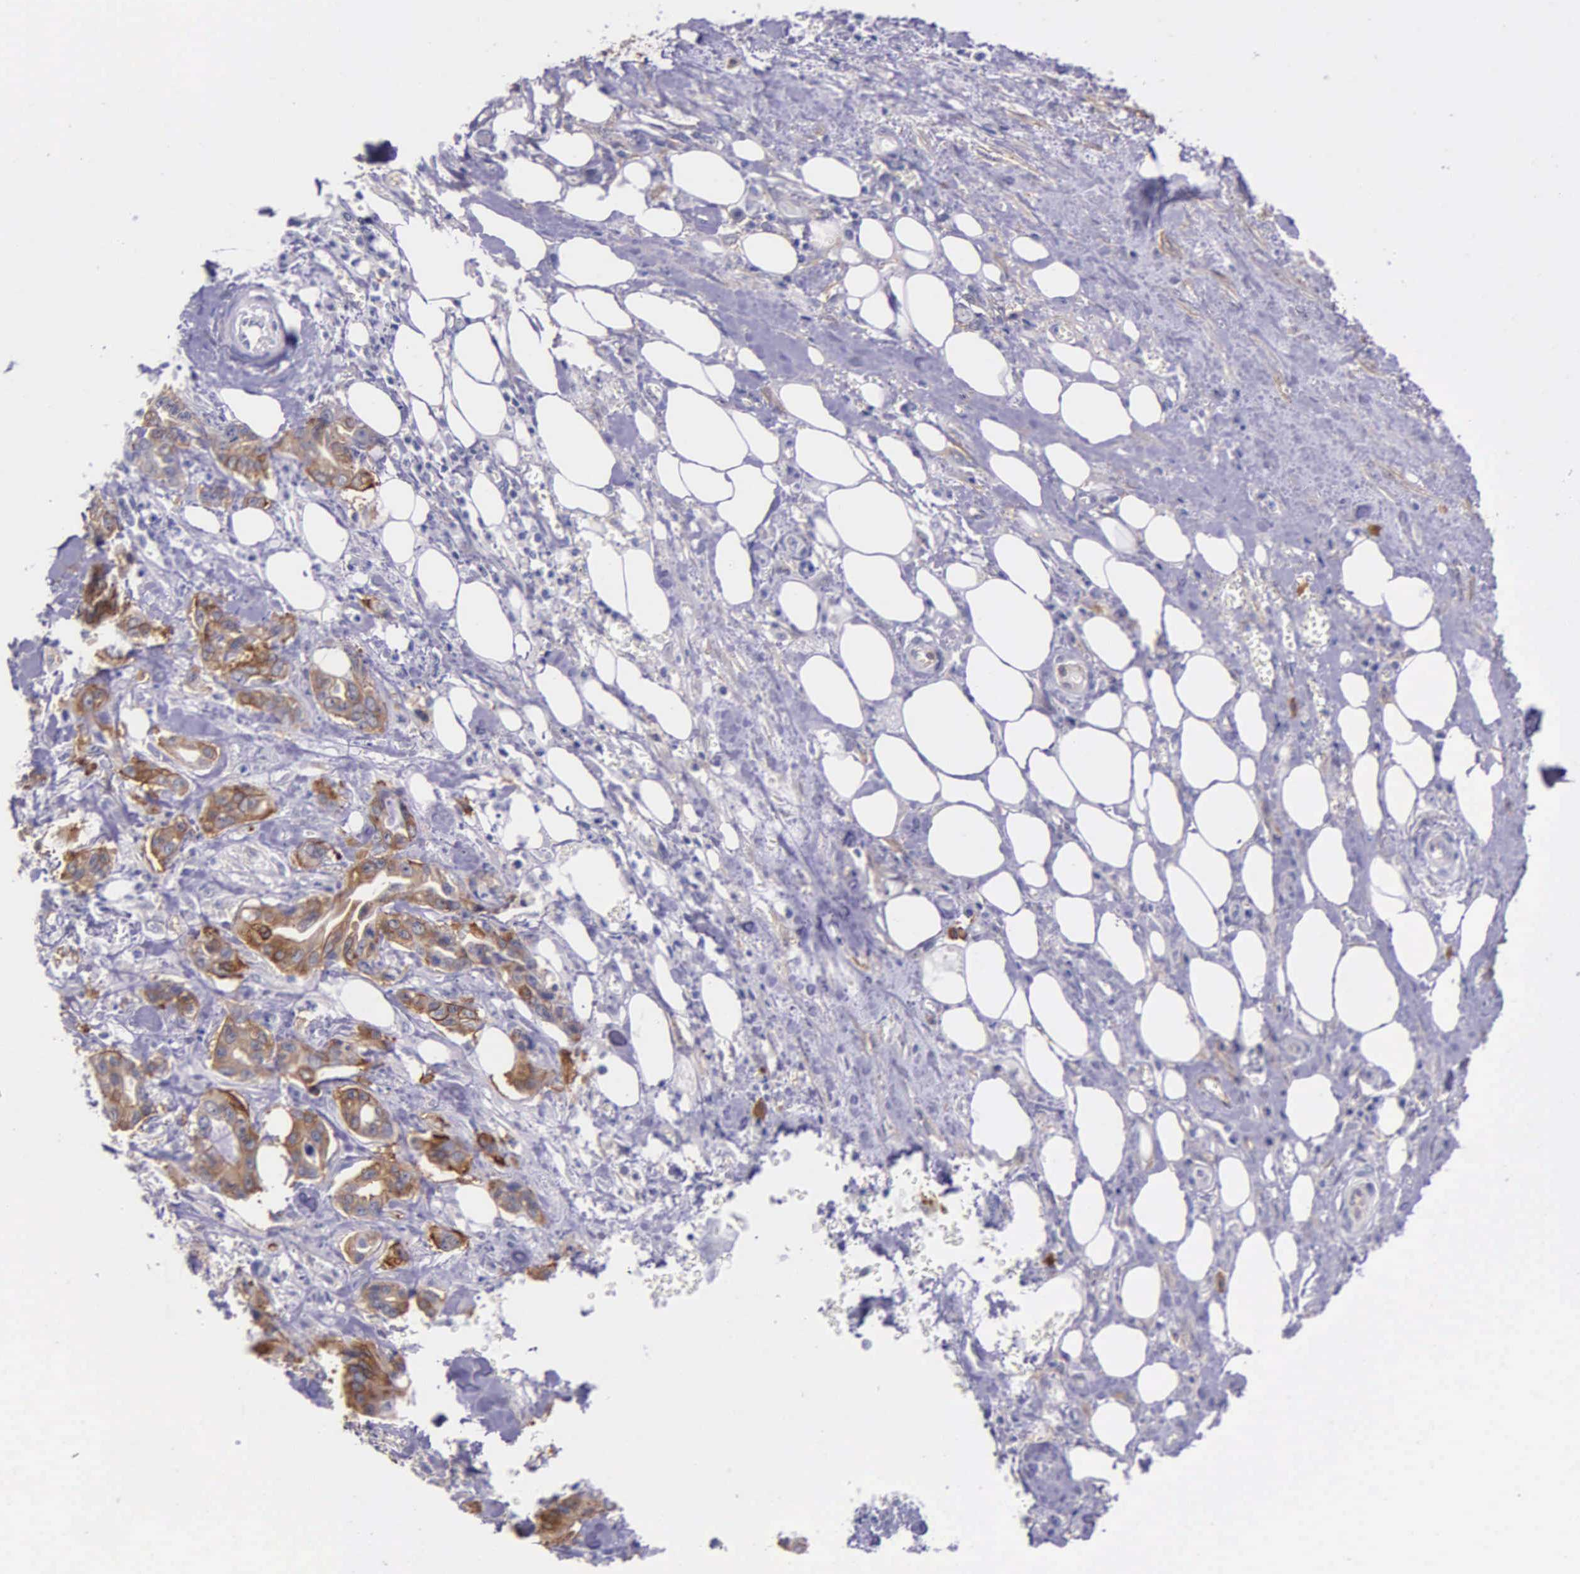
{"staining": {"intensity": "moderate", "quantity": ">75%", "location": "cytoplasmic/membranous"}, "tissue": "pancreatic cancer", "cell_type": "Tumor cells", "image_type": "cancer", "snomed": [{"axis": "morphology", "description": "Adenocarcinoma, NOS"}, {"axis": "topography", "description": "Pancreas"}], "caption": "Immunohistochemistry photomicrograph of neoplastic tissue: human pancreatic adenocarcinoma stained using IHC displays medium levels of moderate protein expression localized specifically in the cytoplasmic/membranous of tumor cells, appearing as a cytoplasmic/membranous brown color.", "gene": "AHNAK2", "patient": {"sex": "male", "age": 69}}